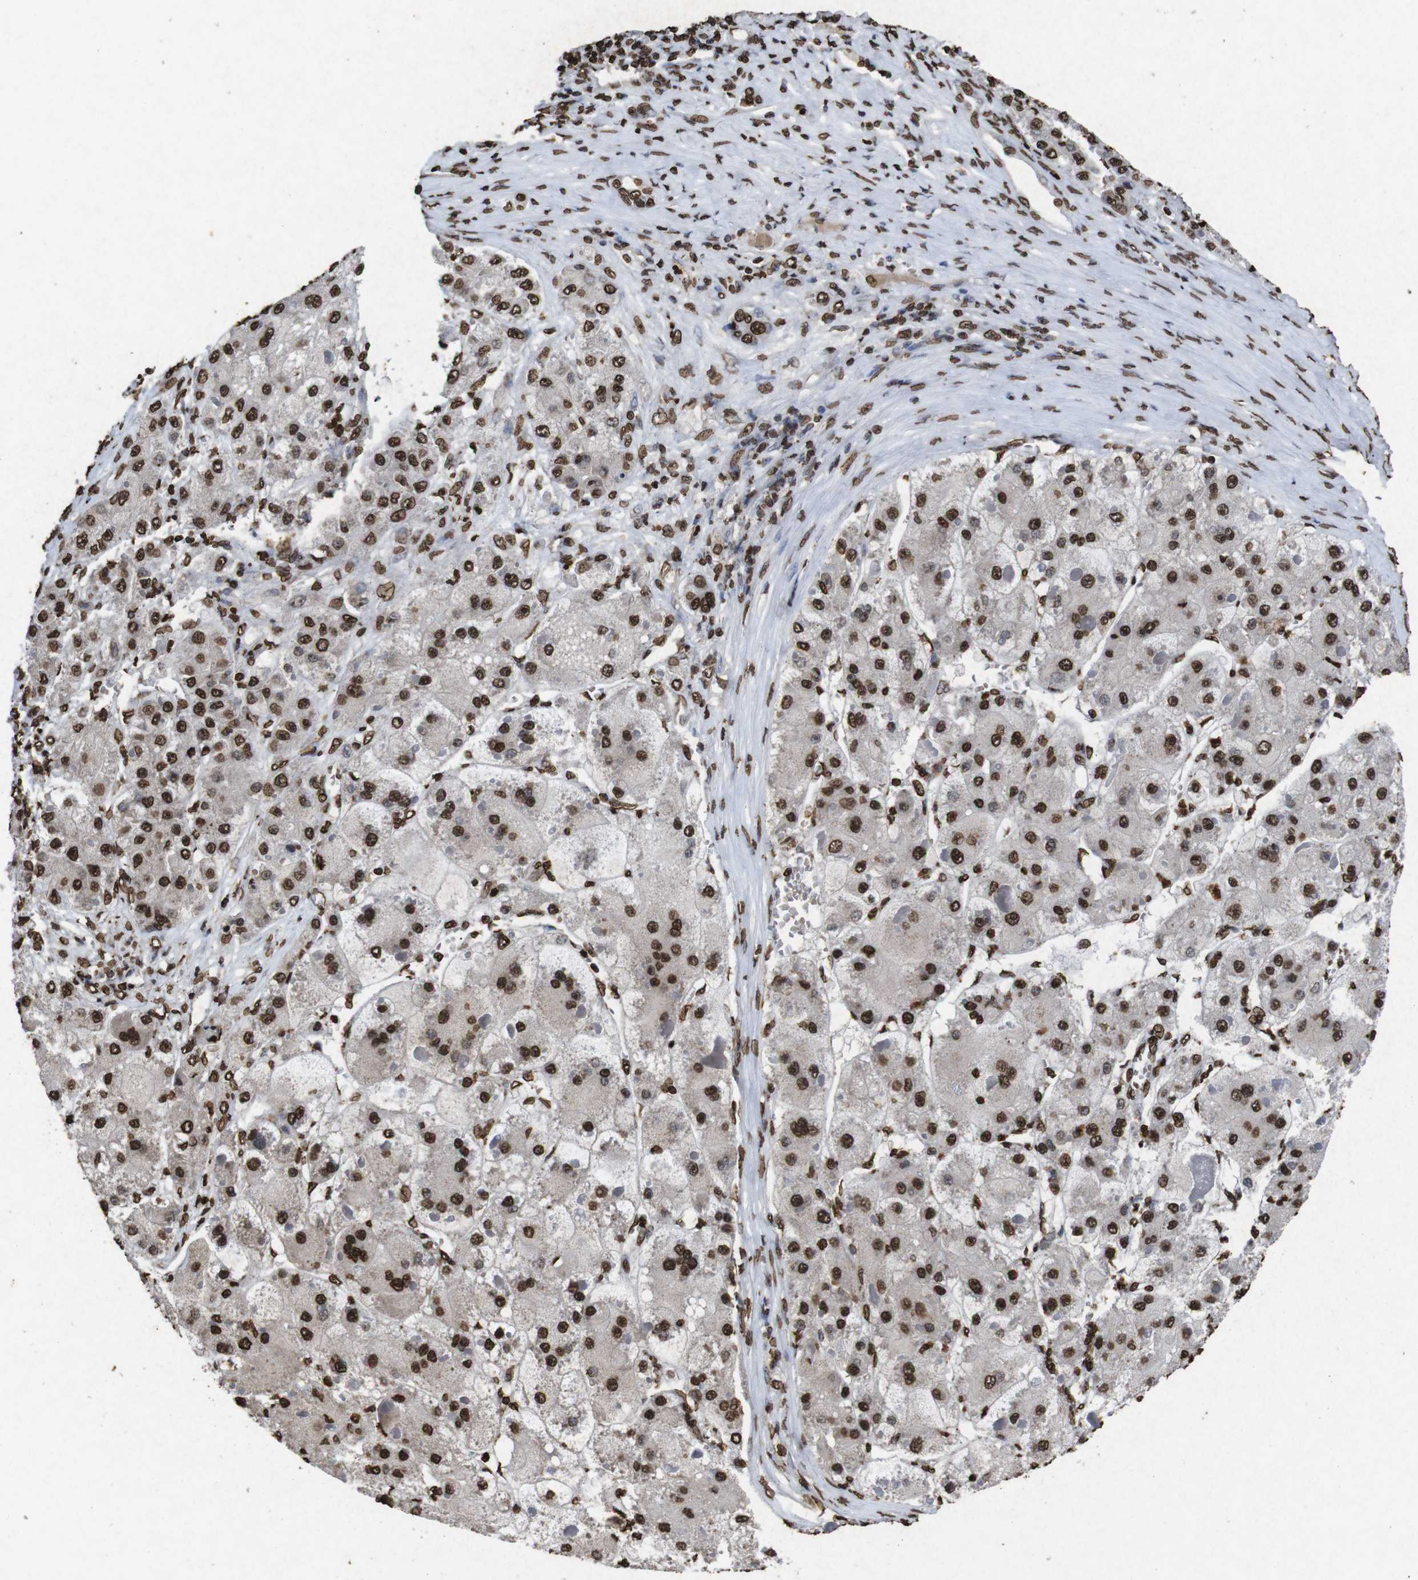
{"staining": {"intensity": "strong", "quantity": ">75%", "location": "nuclear"}, "tissue": "liver cancer", "cell_type": "Tumor cells", "image_type": "cancer", "snomed": [{"axis": "morphology", "description": "Carcinoma, Hepatocellular, NOS"}, {"axis": "topography", "description": "Liver"}], "caption": "DAB immunohistochemical staining of human liver cancer (hepatocellular carcinoma) demonstrates strong nuclear protein expression in about >75% of tumor cells.", "gene": "MDM2", "patient": {"sex": "female", "age": 73}}